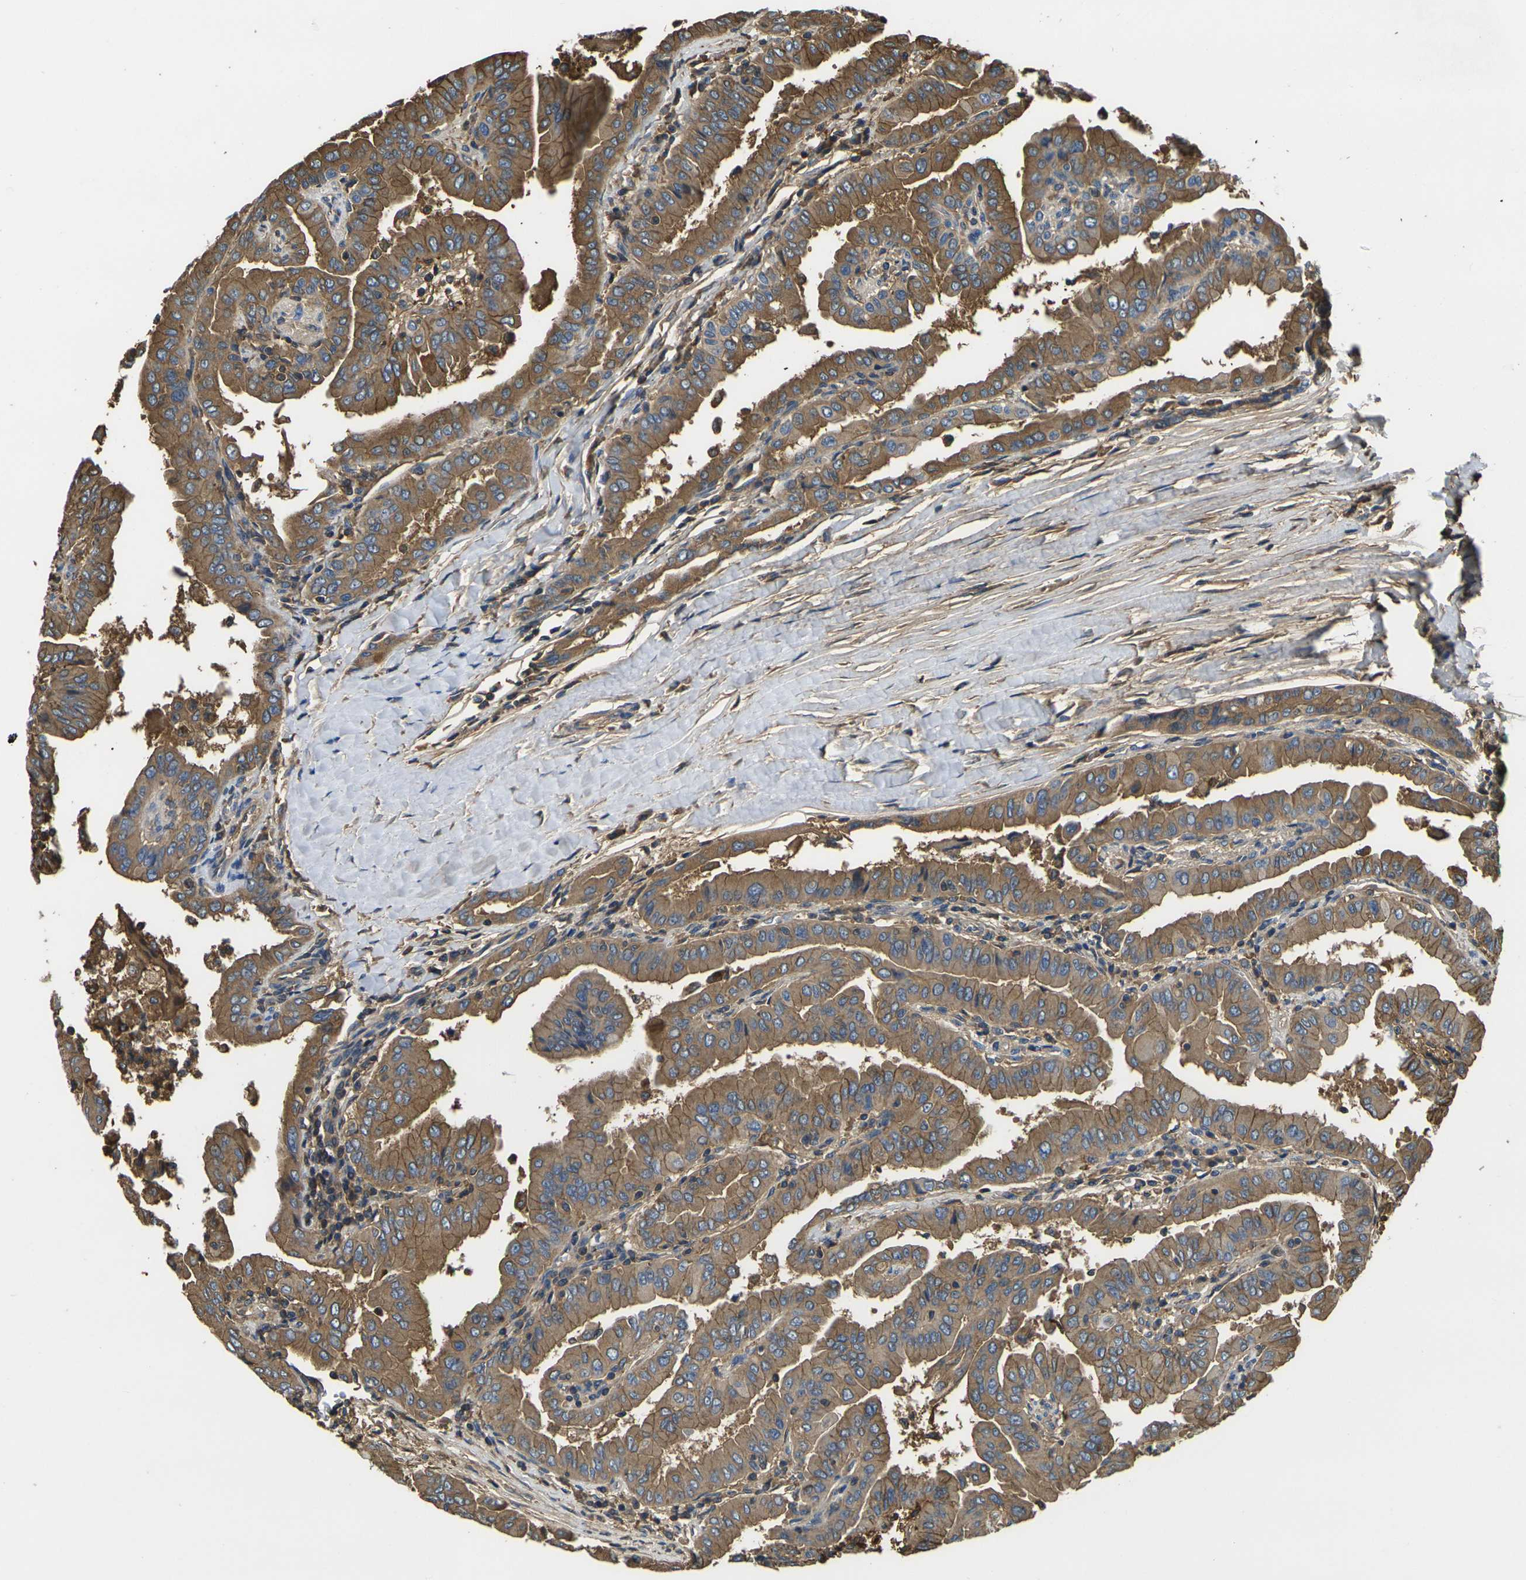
{"staining": {"intensity": "moderate", "quantity": ">75%", "location": "cytoplasmic/membranous"}, "tissue": "thyroid cancer", "cell_type": "Tumor cells", "image_type": "cancer", "snomed": [{"axis": "morphology", "description": "Papillary adenocarcinoma, NOS"}, {"axis": "topography", "description": "Thyroid gland"}], "caption": "Immunohistochemical staining of thyroid papillary adenocarcinoma exhibits medium levels of moderate cytoplasmic/membranous positivity in about >75% of tumor cells. The staining was performed using DAB (3,3'-diaminobenzidine), with brown indicating positive protein expression. Nuclei are stained blue with hematoxylin.", "gene": "HSPG2", "patient": {"sex": "male", "age": 33}}